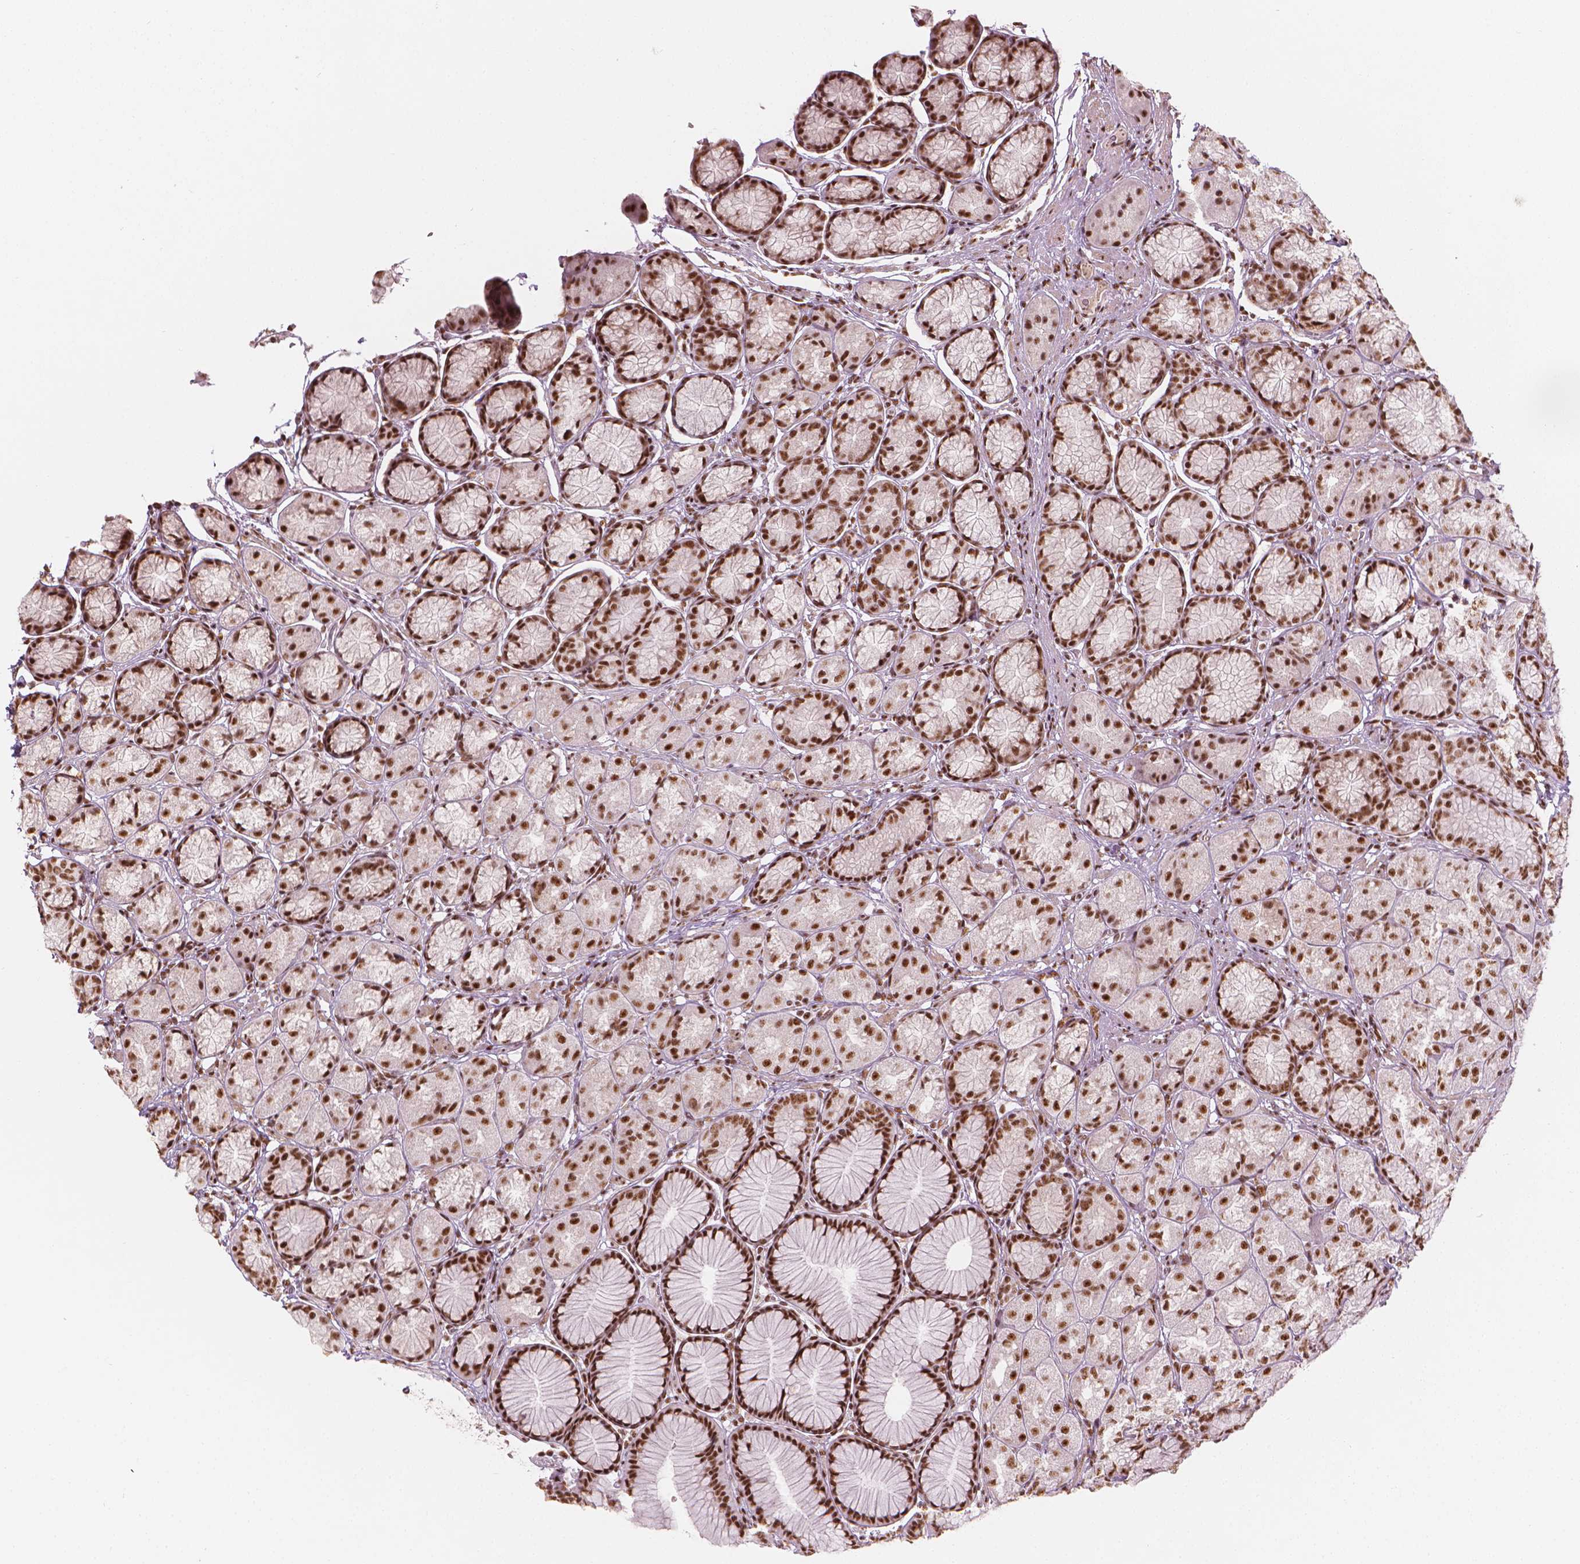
{"staining": {"intensity": "strong", "quantity": ">75%", "location": "nuclear"}, "tissue": "stomach", "cell_type": "Glandular cells", "image_type": "normal", "snomed": [{"axis": "morphology", "description": "Normal tissue, NOS"}, {"axis": "morphology", "description": "Adenocarcinoma, NOS"}, {"axis": "morphology", "description": "Adenocarcinoma, High grade"}, {"axis": "topography", "description": "Stomach, upper"}, {"axis": "topography", "description": "Stomach"}], "caption": "Protein staining of unremarkable stomach displays strong nuclear expression in about >75% of glandular cells.", "gene": "ELF2", "patient": {"sex": "female", "age": 65}}